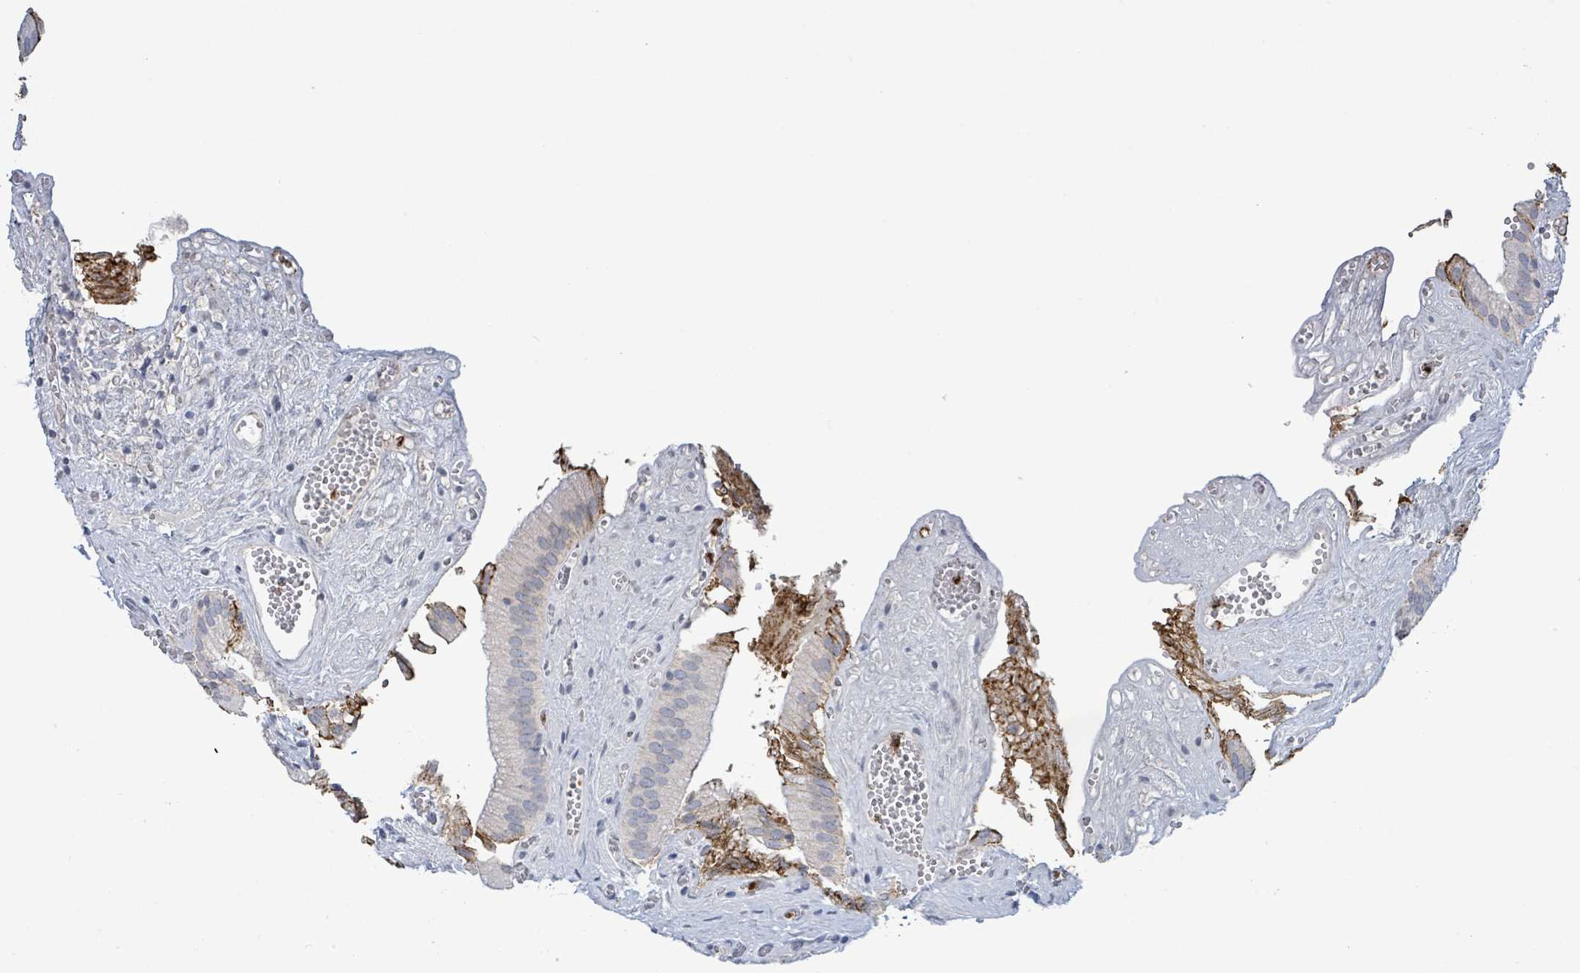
{"staining": {"intensity": "strong", "quantity": "<25%", "location": "cytoplasmic/membranous"}, "tissue": "gallbladder", "cell_type": "Glandular cells", "image_type": "normal", "snomed": [{"axis": "morphology", "description": "Normal tissue, NOS"}, {"axis": "topography", "description": "Gallbladder"}, {"axis": "topography", "description": "Peripheral nerve tissue"}], "caption": "Immunohistochemistry staining of normal gallbladder, which demonstrates medium levels of strong cytoplasmic/membranous staining in about <25% of glandular cells indicating strong cytoplasmic/membranous protein expression. The staining was performed using DAB (3,3'-diaminobenzidine) (brown) for protein detection and nuclei were counterstained in hematoxylin (blue).", "gene": "LCLAT1", "patient": {"sex": "male", "age": 17}}